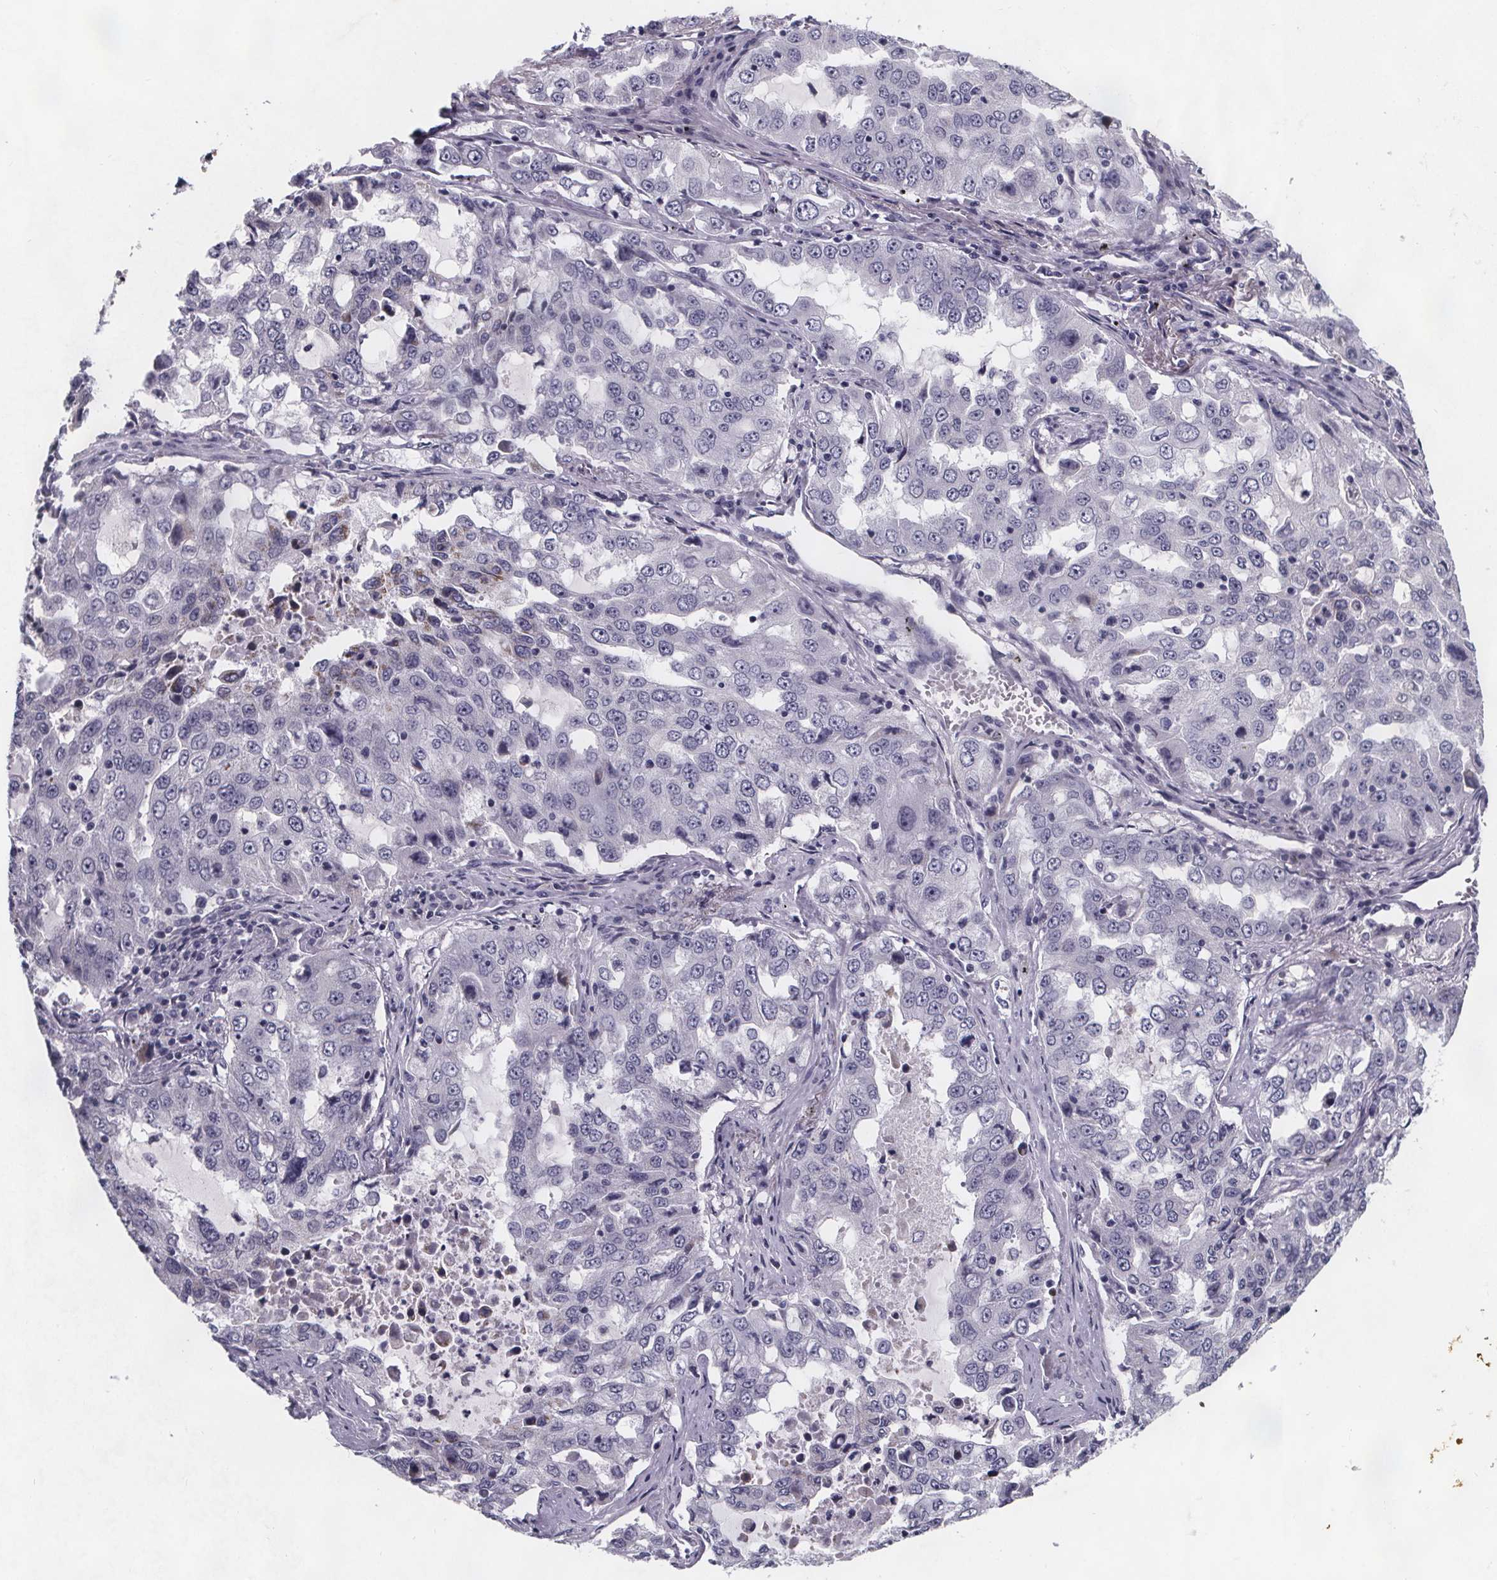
{"staining": {"intensity": "negative", "quantity": "none", "location": "none"}, "tissue": "lung cancer", "cell_type": "Tumor cells", "image_type": "cancer", "snomed": [{"axis": "morphology", "description": "Adenocarcinoma, NOS"}, {"axis": "topography", "description": "Lung"}], "caption": "IHC histopathology image of neoplastic tissue: lung cancer (adenocarcinoma) stained with DAB displays no significant protein staining in tumor cells.", "gene": "PAH", "patient": {"sex": "female", "age": 61}}